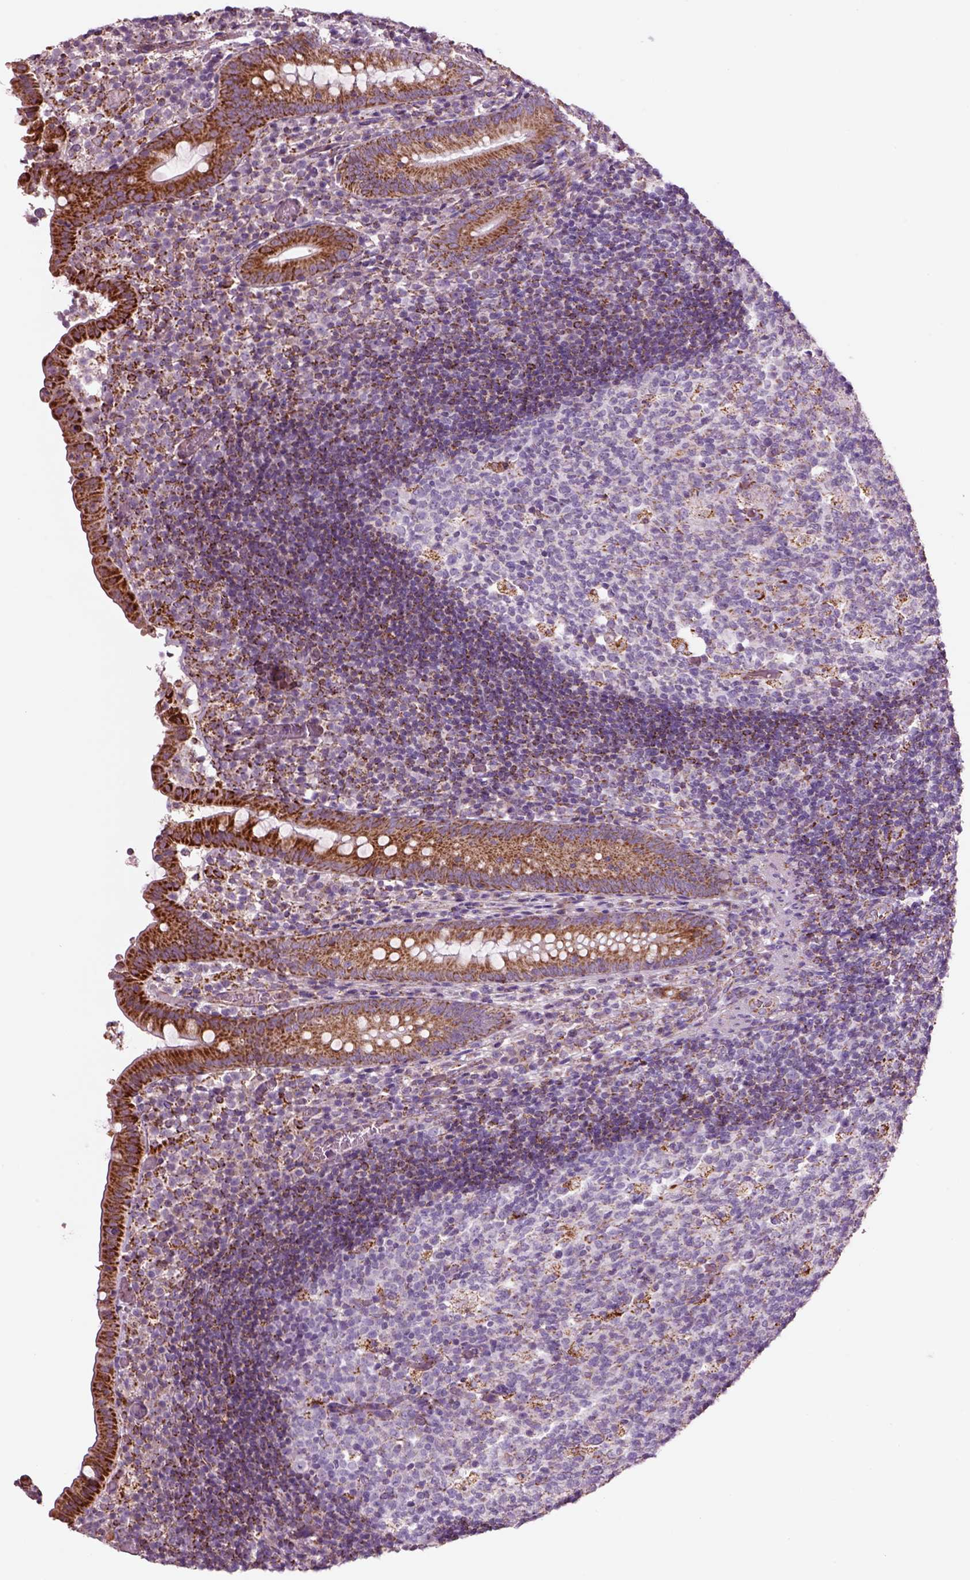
{"staining": {"intensity": "strong", "quantity": ">75%", "location": "cytoplasmic/membranous"}, "tissue": "appendix", "cell_type": "Glandular cells", "image_type": "normal", "snomed": [{"axis": "morphology", "description": "Normal tissue, NOS"}, {"axis": "topography", "description": "Appendix"}], "caption": "Appendix stained with IHC reveals strong cytoplasmic/membranous staining in about >75% of glandular cells. (DAB IHC with brightfield microscopy, high magnification).", "gene": "SLC25A24", "patient": {"sex": "female", "age": 32}}